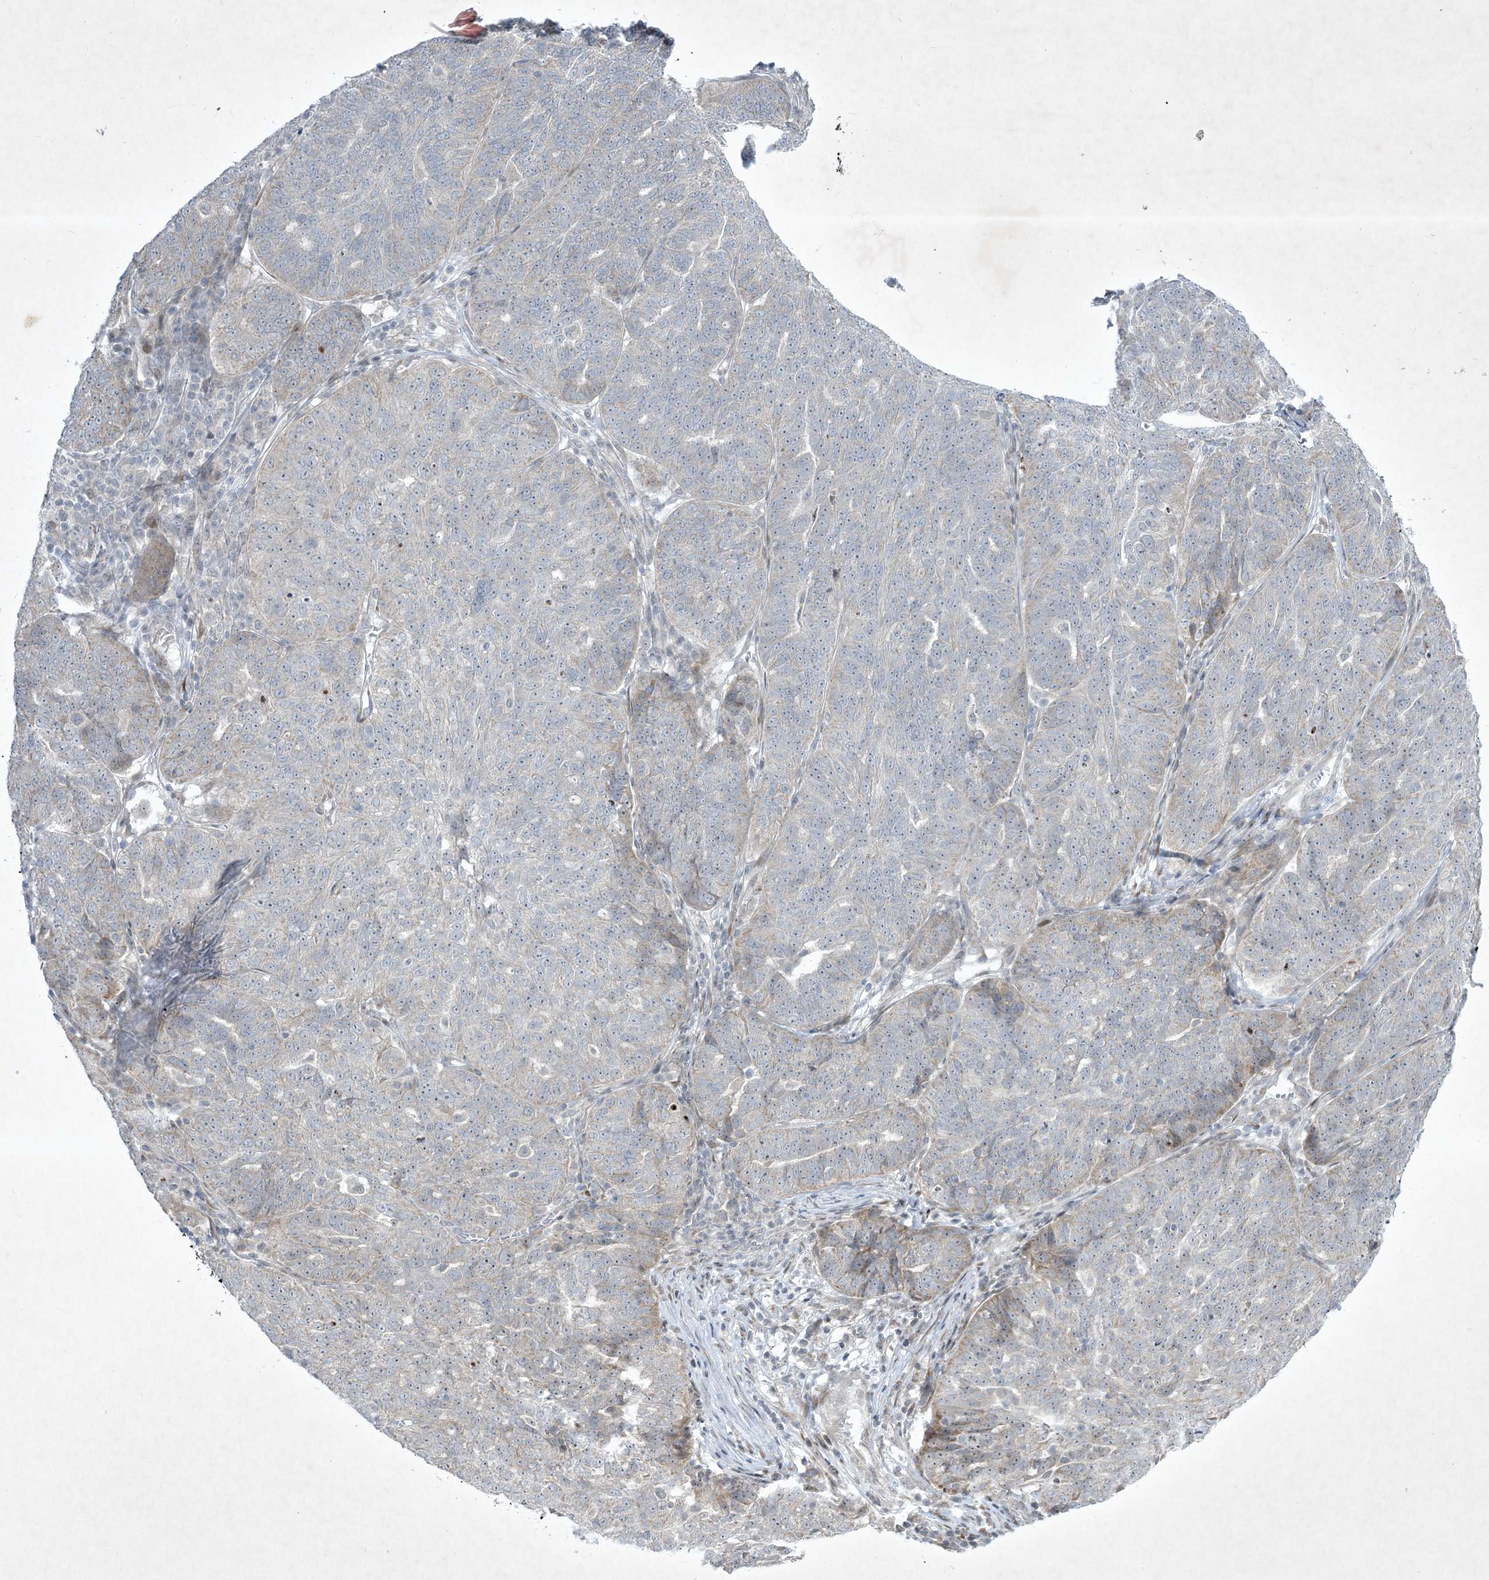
{"staining": {"intensity": "weak", "quantity": "<25%", "location": "cytoplasmic/membranous,nuclear"}, "tissue": "ovarian cancer", "cell_type": "Tumor cells", "image_type": "cancer", "snomed": [{"axis": "morphology", "description": "Cystadenocarcinoma, serous, NOS"}, {"axis": "topography", "description": "Ovary"}], "caption": "Immunohistochemical staining of ovarian cancer (serous cystadenocarcinoma) reveals no significant positivity in tumor cells.", "gene": "SOGA3", "patient": {"sex": "female", "age": 59}}